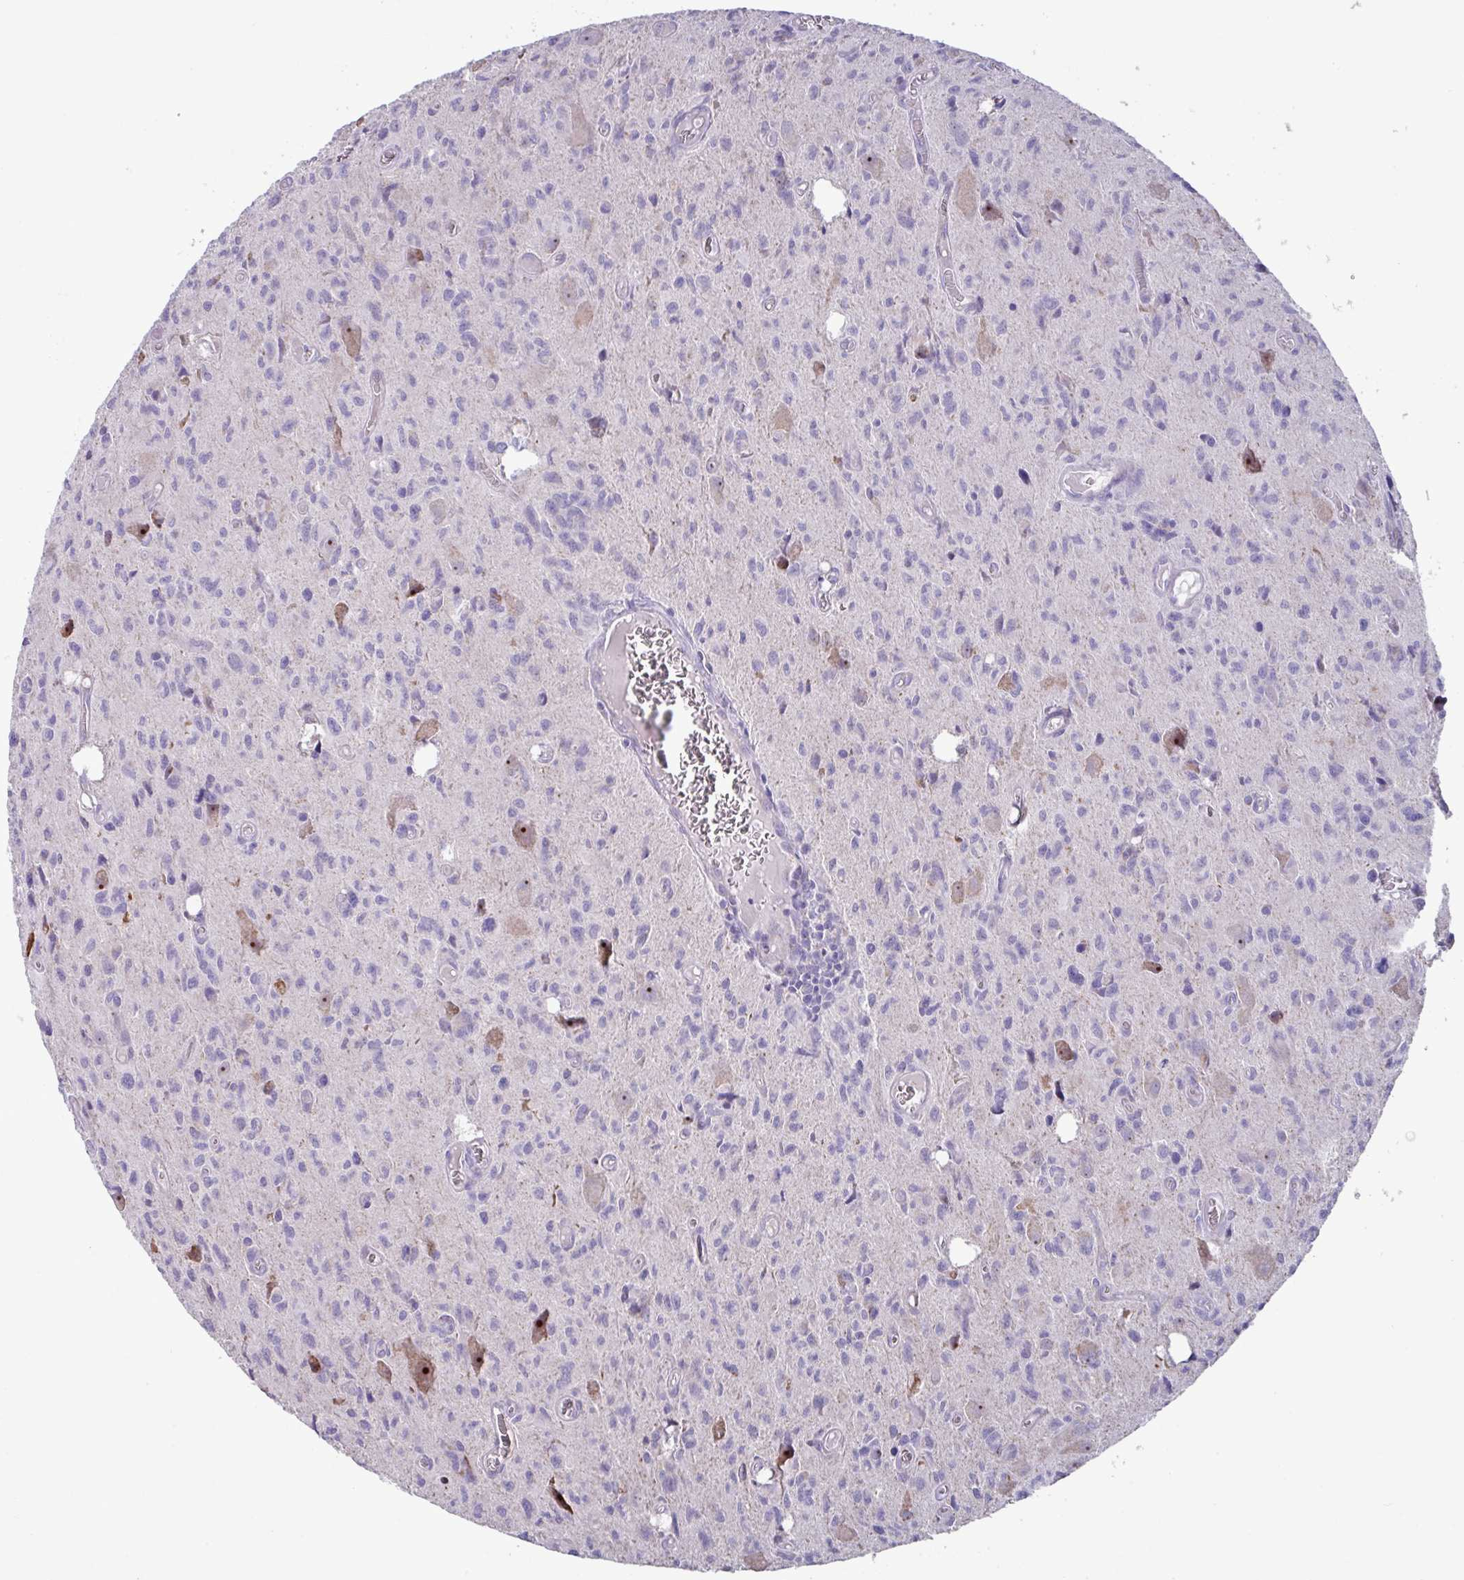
{"staining": {"intensity": "negative", "quantity": "none", "location": "none"}, "tissue": "glioma", "cell_type": "Tumor cells", "image_type": "cancer", "snomed": [{"axis": "morphology", "description": "Glioma, malignant, High grade"}, {"axis": "topography", "description": "Brain"}], "caption": "There is no significant positivity in tumor cells of malignant glioma (high-grade).", "gene": "MT-ND4", "patient": {"sex": "male", "age": 76}}